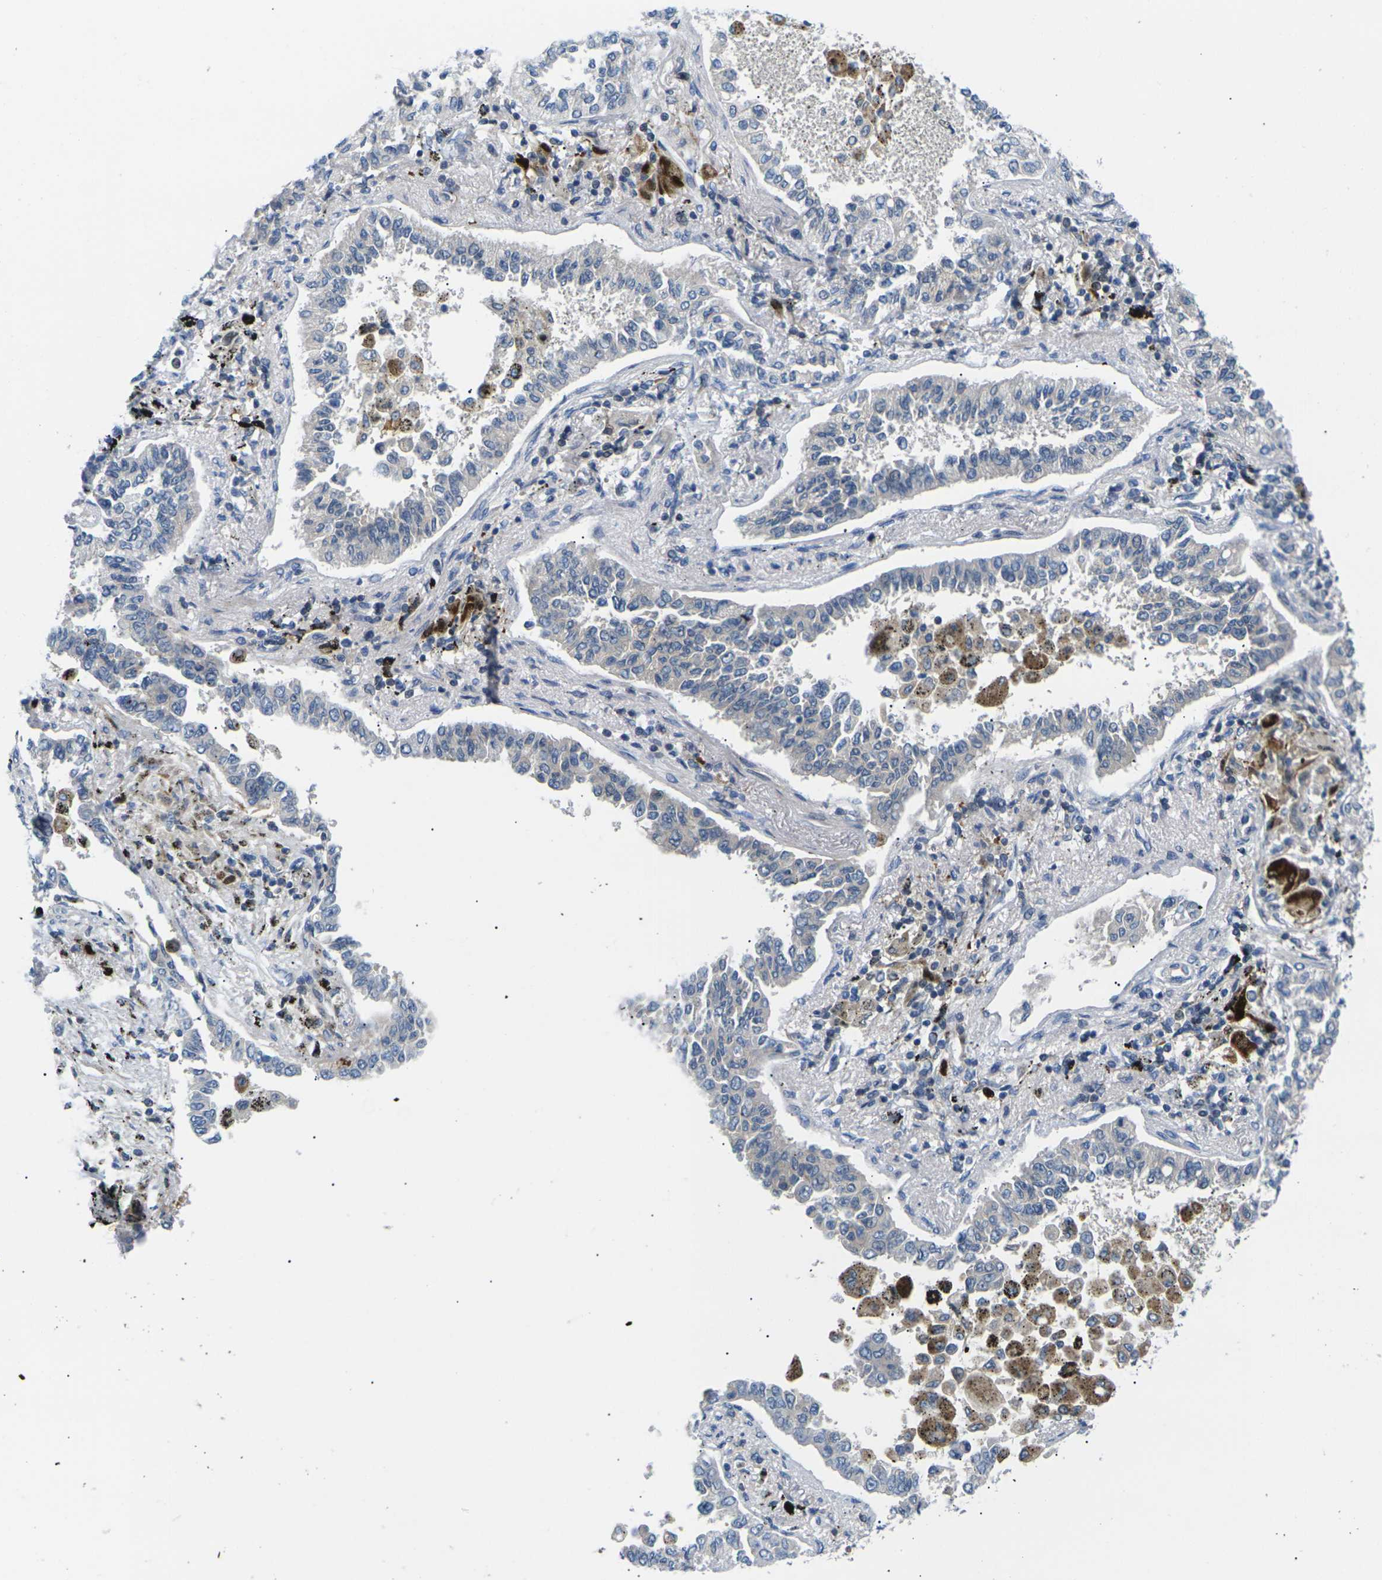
{"staining": {"intensity": "weak", "quantity": "<25%", "location": "cytoplasmic/membranous"}, "tissue": "lung cancer", "cell_type": "Tumor cells", "image_type": "cancer", "snomed": [{"axis": "morphology", "description": "Normal tissue, NOS"}, {"axis": "morphology", "description": "Adenocarcinoma, NOS"}, {"axis": "topography", "description": "Lung"}], "caption": "This is a micrograph of immunohistochemistry staining of lung cancer, which shows no positivity in tumor cells.", "gene": "RPS6KA3", "patient": {"sex": "male", "age": 59}}